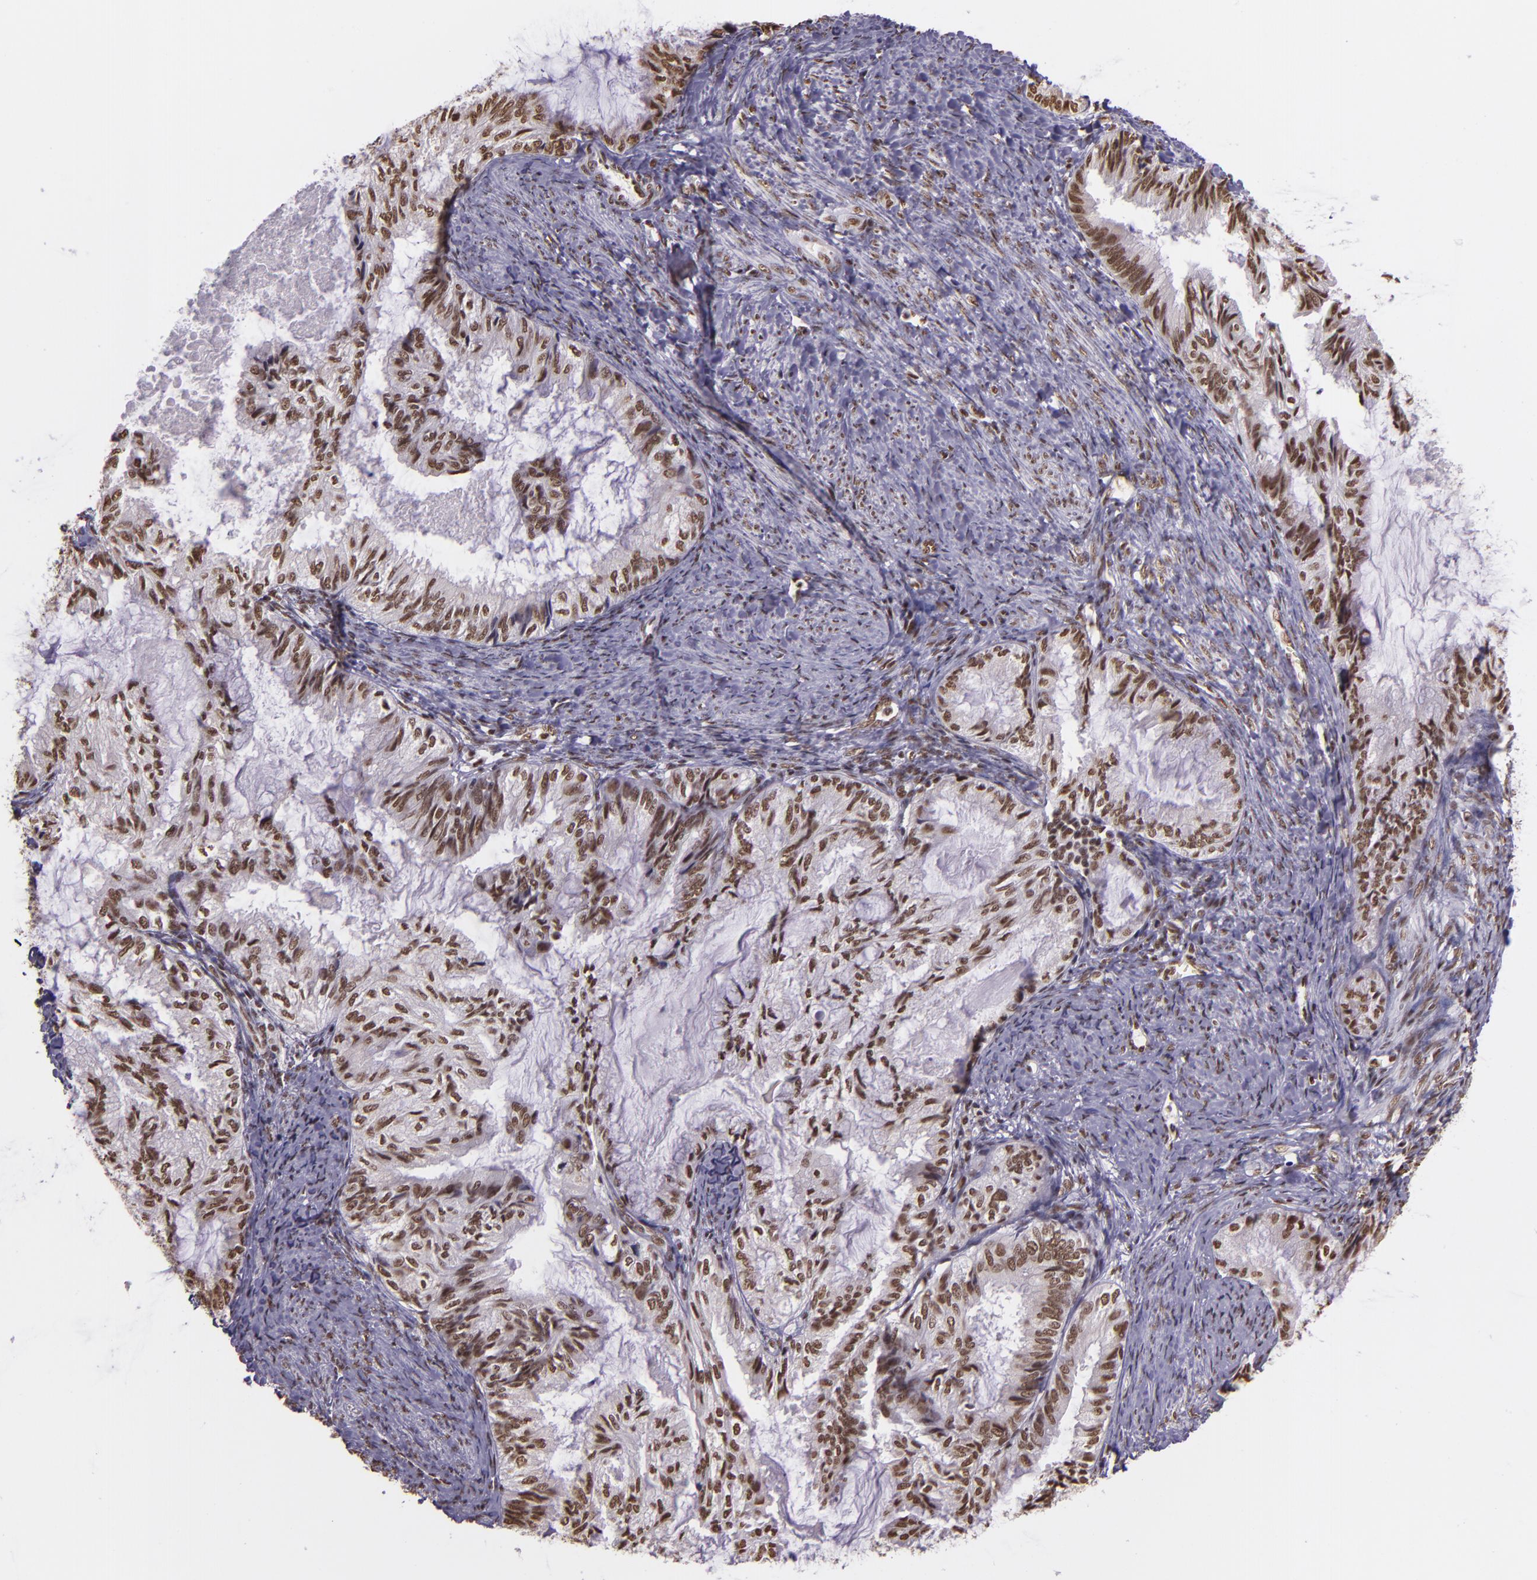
{"staining": {"intensity": "moderate", "quantity": ">75%", "location": "nuclear"}, "tissue": "endometrial cancer", "cell_type": "Tumor cells", "image_type": "cancer", "snomed": [{"axis": "morphology", "description": "Adenocarcinoma, NOS"}, {"axis": "topography", "description": "Endometrium"}], "caption": "DAB (3,3'-diaminobenzidine) immunohistochemical staining of endometrial cancer (adenocarcinoma) reveals moderate nuclear protein positivity in about >75% of tumor cells.", "gene": "USF1", "patient": {"sex": "female", "age": 86}}